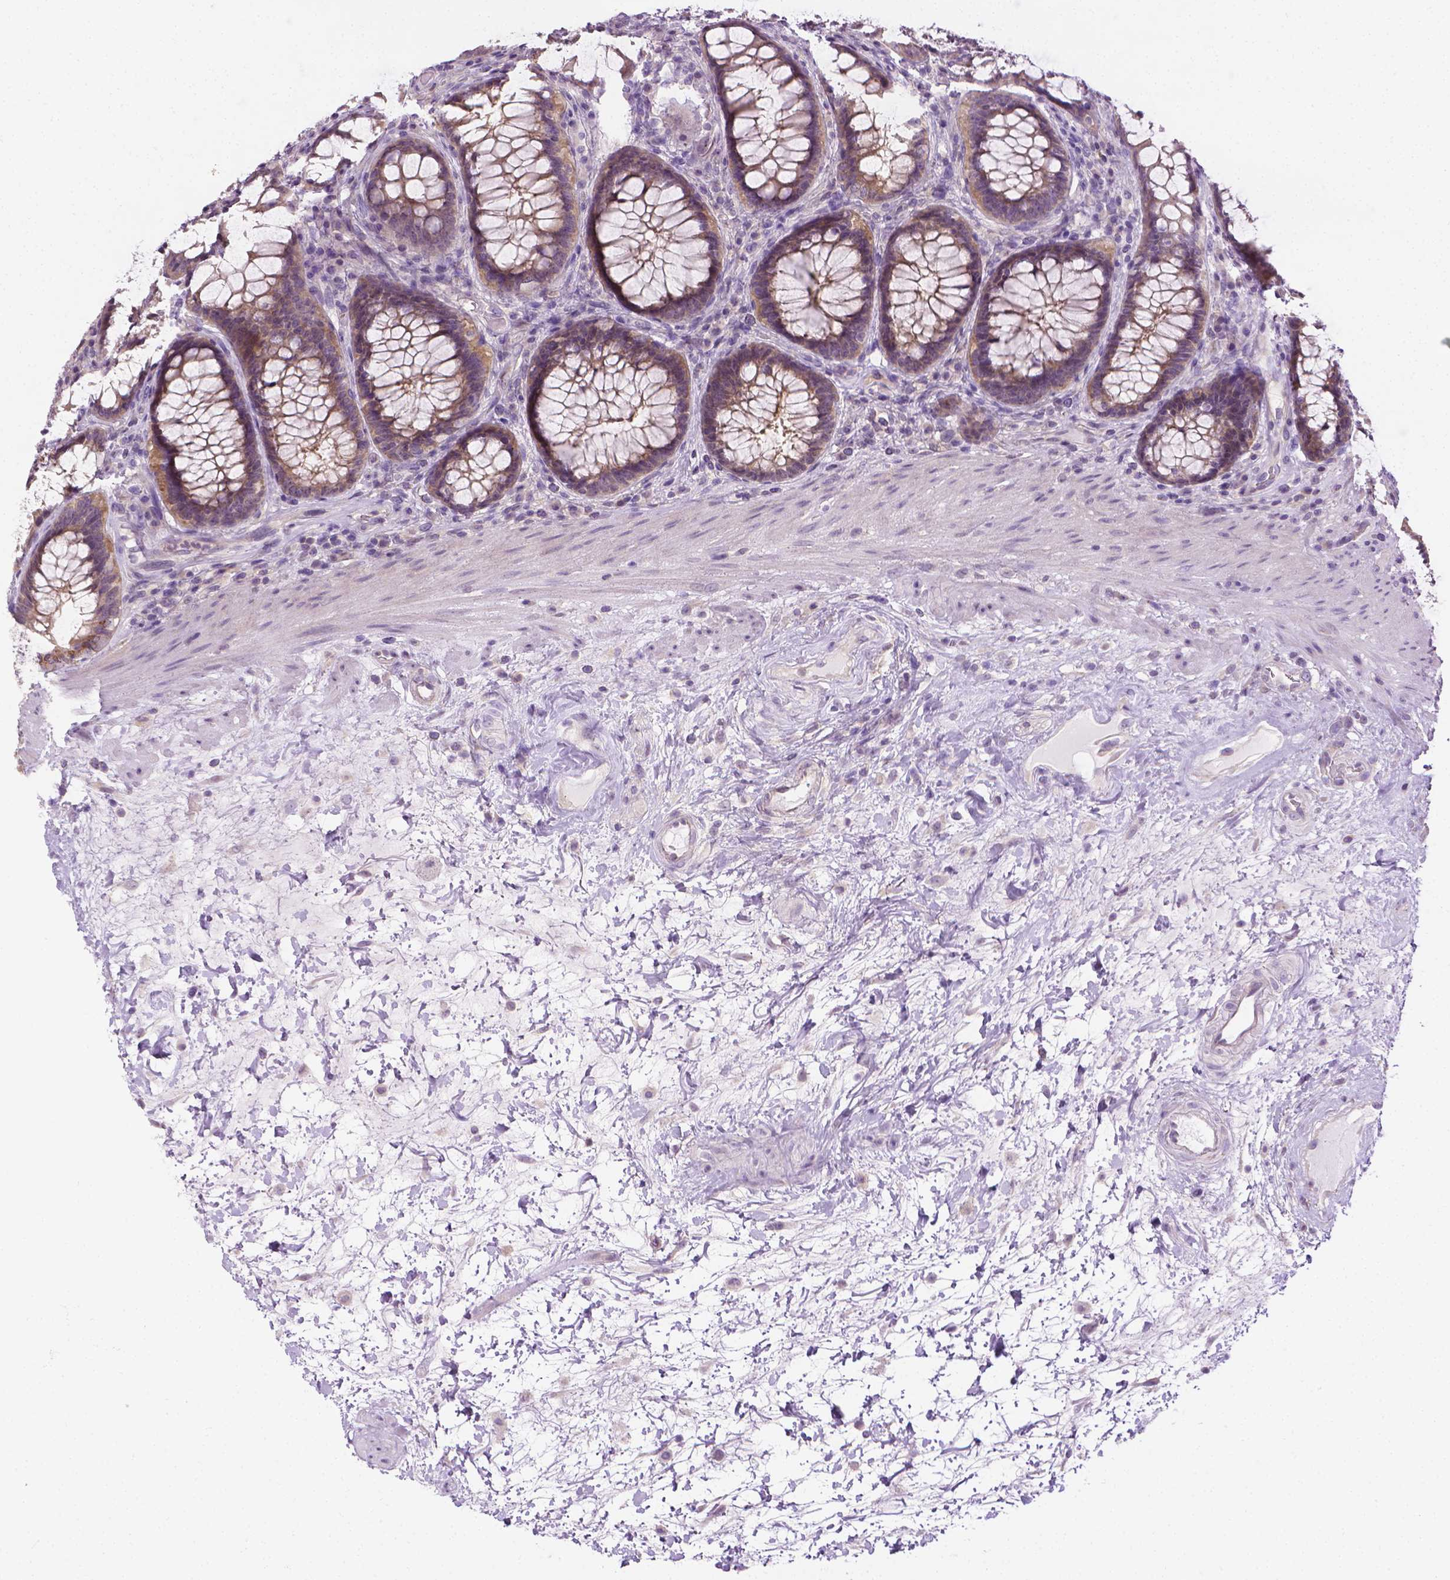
{"staining": {"intensity": "weak", "quantity": "25%-75%", "location": "cytoplasmic/membranous"}, "tissue": "rectum", "cell_type": "Glandular cells", "image_type": "normal", "snomed": [{"axis": "morphology", "description": "Normal tissue, NOS"}, {"axis": "topography", "description": "Rectum"}], "caption": "Immunohistochemical staining of normal human rectum shows low levels of weak cytoplasmic/membranous expression in approximately 25%-75% of glandular cells. The staining was performed using DAB (3,3'-diaminobenzidine), with brown indicating positive protein expression. Nuclei are stained blue with hematoxylin.", "gene": "MCOLN3", "patient": {"sex": "male", "age": 72}}